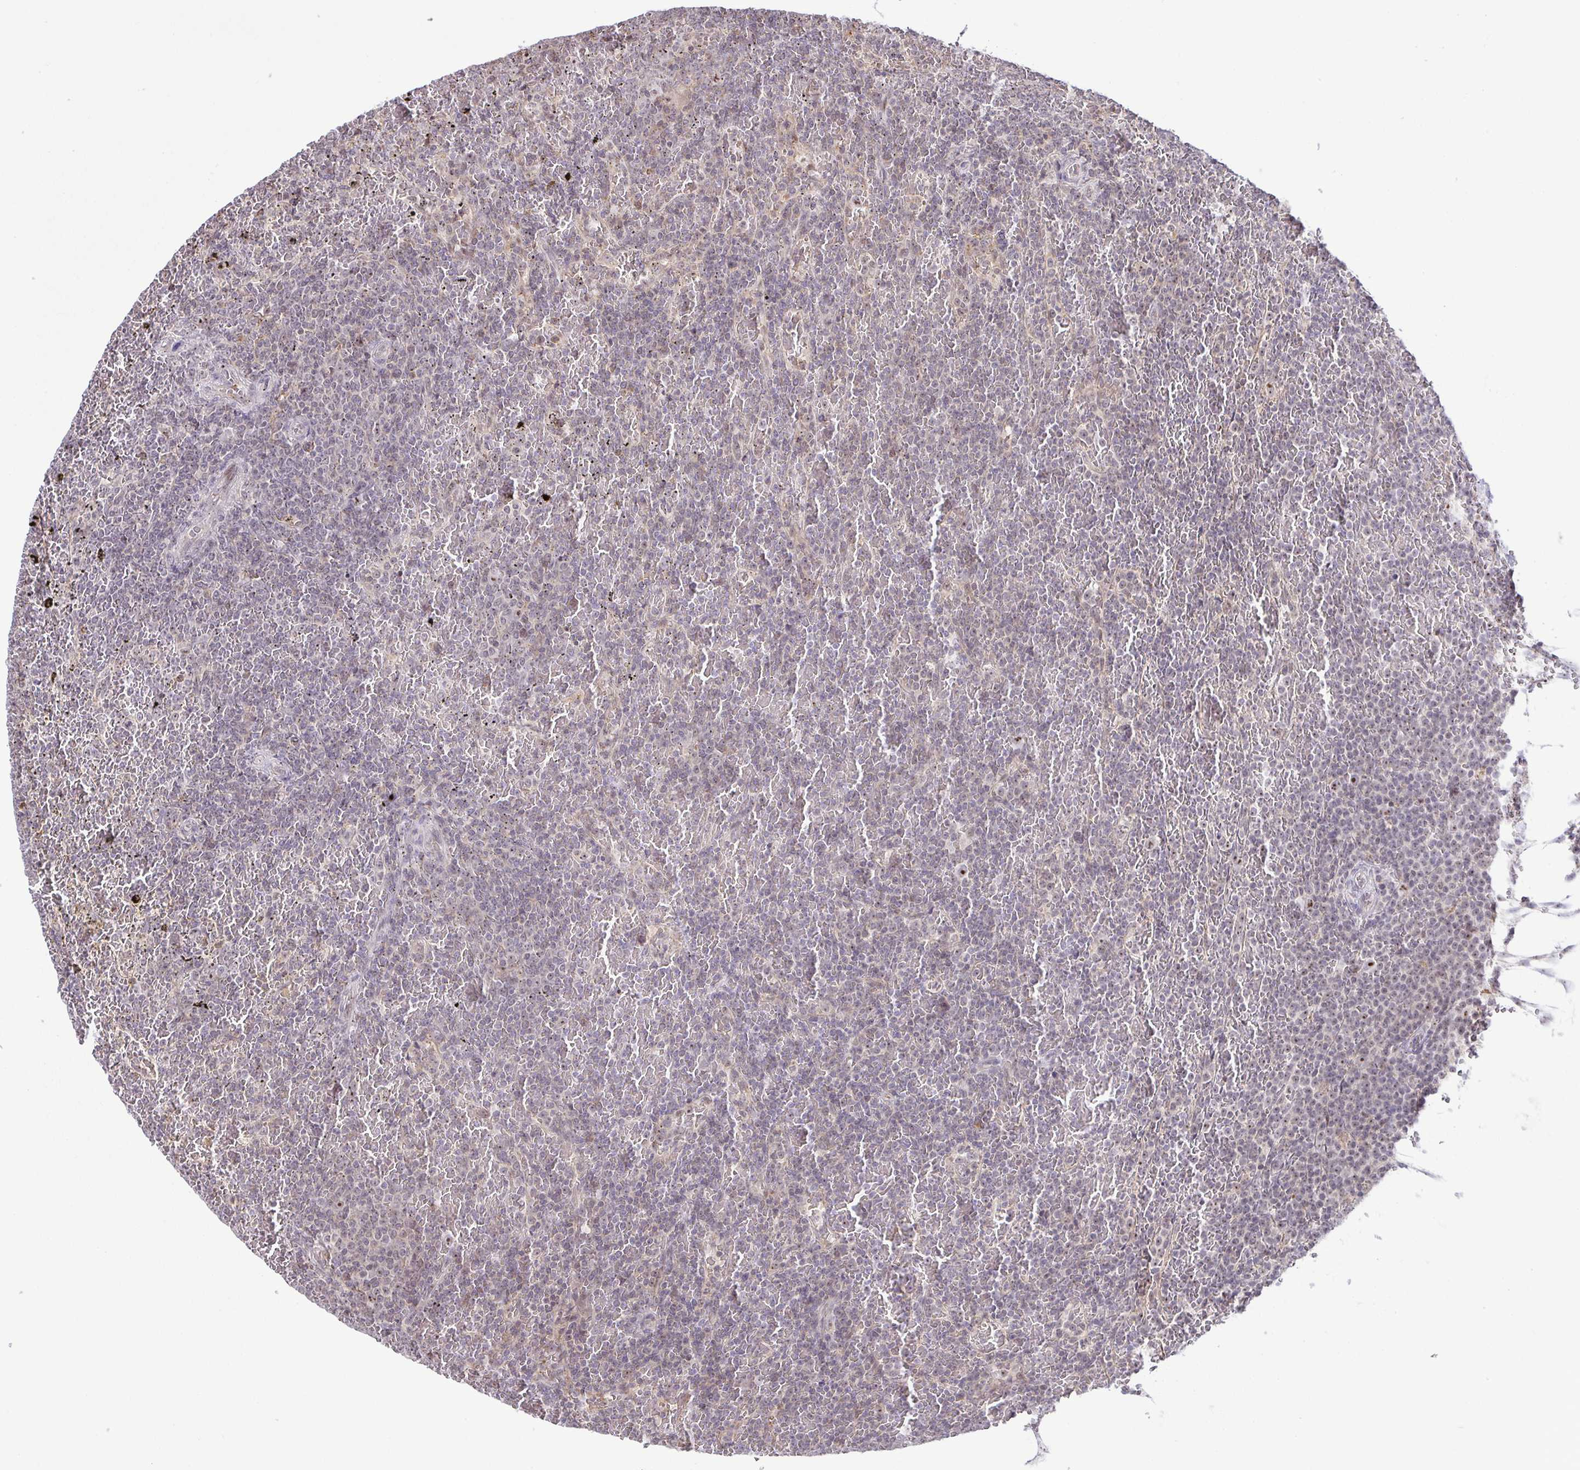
{"staining": {"intensity": "negative", "quantity": "none", "location": "none"}, "tissue": "lymphoma", "cell_type": "Tumor cells", "image_type": "cancer", "snomed": [{"axis": "morphology", "description": "Malignant lymphoma, non-Hodgkin's type, Low grade"}, {"axis": "topography", "description": "Spleen"}], "caption": "Human low-grade malignant lymphoma, non-Hodgkin's type stained for a protein using immunohistochemistry (IHC) displays no expression in tumor cells.", "gene": "RSL24D1", "patient": {"sex": "female", "age": 77}}